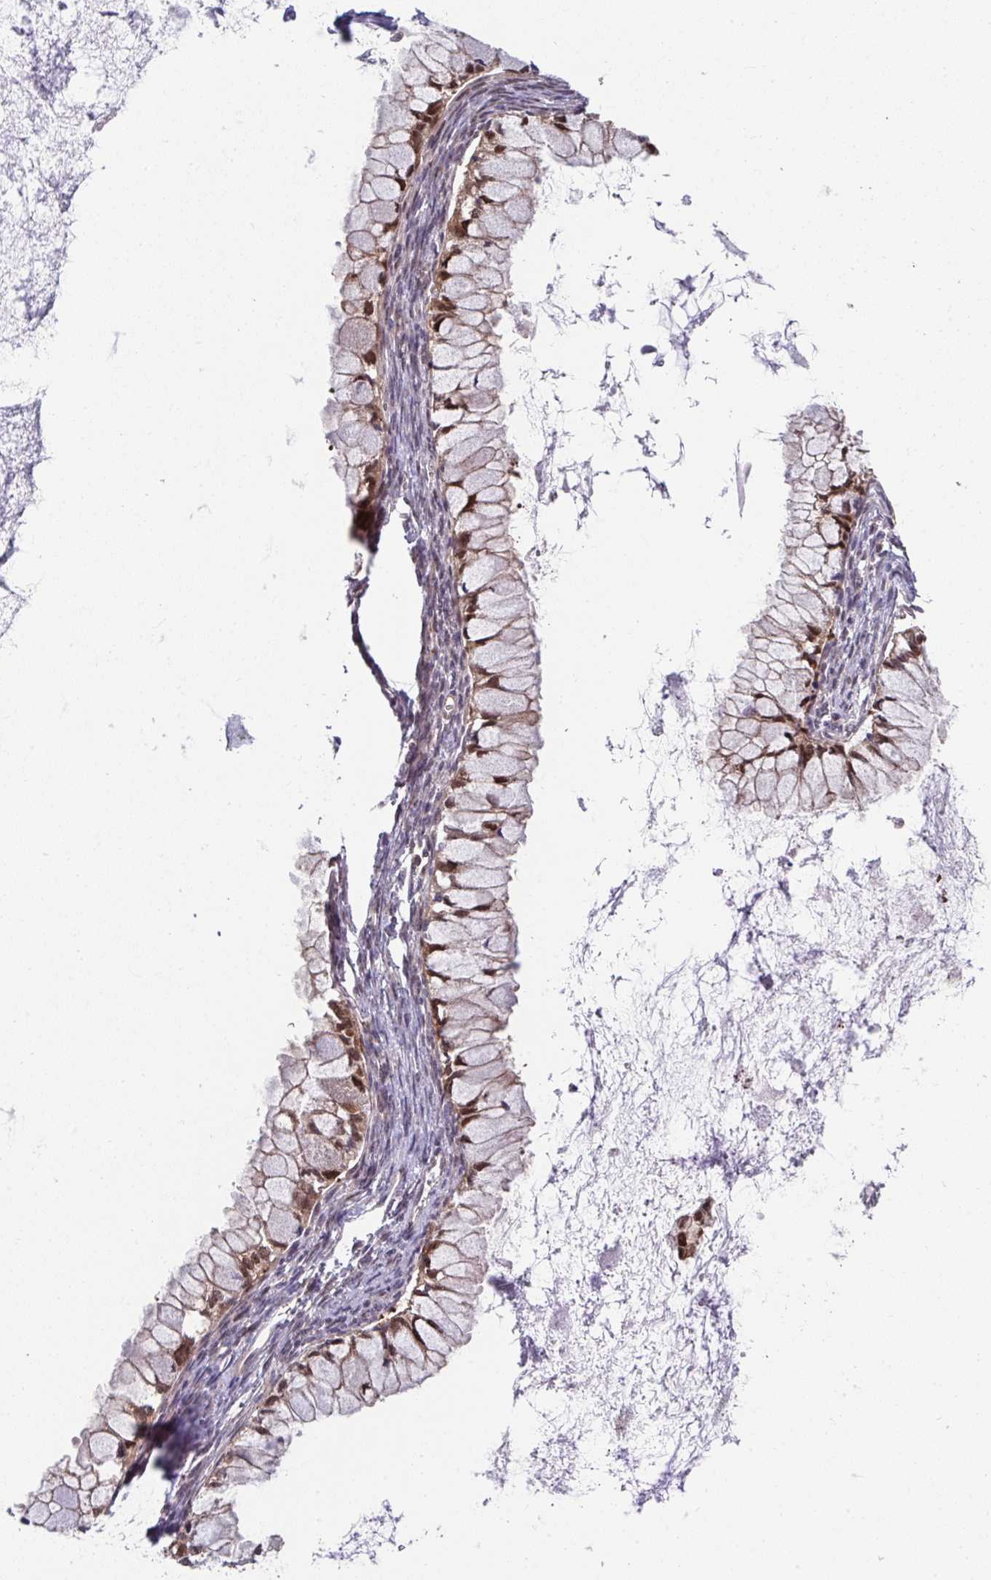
{"staining": {"intensity": "moderate", "quantity": ">75%", "location": "cytoplasmic/membranous,nuclear"}, "tissue": "ovarian cancer", "cell_type": "Tumor cells", "image_type": "cancer", "snomed": [{"axis": "morphology", "description": "Cystadenocarcinoma, mucinous, NOS"}, {"axis": "topography", "description": "Ovary"}], "caption": "Ovarian mucinous cystadenocarcinoma stained with DAB (3,3'-diaminobenzidine) immunohistochemistry displays medium levels of moderate cytoplasmic/membranous and nuclear expression in about >75% of tumor cells.", "gene": "PCDHB7", "patient": {"sex": "female", "age": 34}}